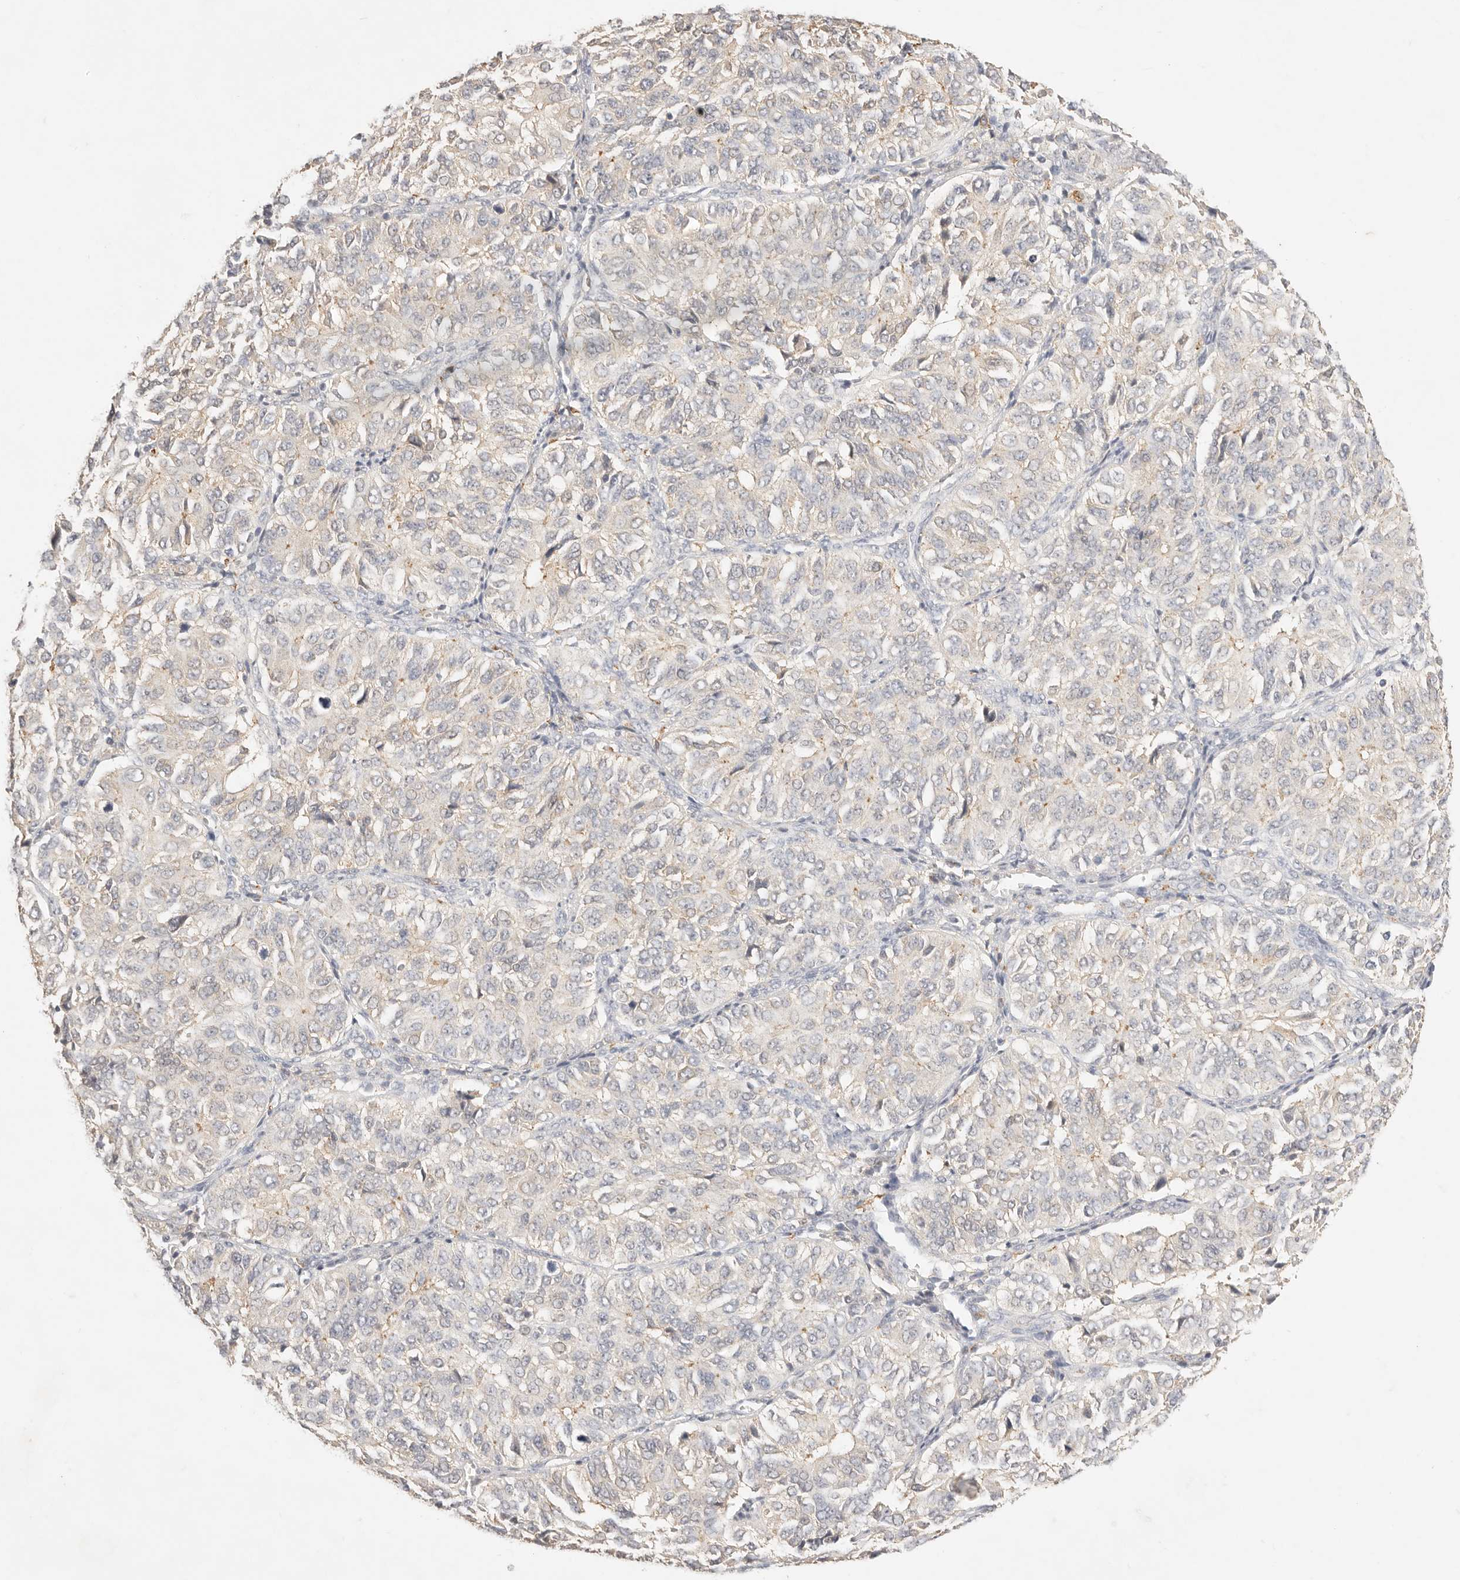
{"staining": {"intensity": "weak", "quantity": "25%-75%", "location": "cytoplasmic/membranous"}, "tissue": "ovarian cancer", "cell_type": "Tumor cells", "image_type": "cancer", "snomed": [{"axis": "morphology", "description": "Carcinoma, endometroid"}, {"axis": "topography", "description": "Ovary"}], "caption": "Immunohistochemical staining of human endometroid carcinoma (ovarian) shows weak cytoplasmic/membranous protein expression in about 25%-75% of tumor cells. (DAB (3,3'-diaminobenzidine) IHC with brightfield microscopy, high magnification).", "gene": "HK2", "patient": {"sex": "female", "age": 51}}